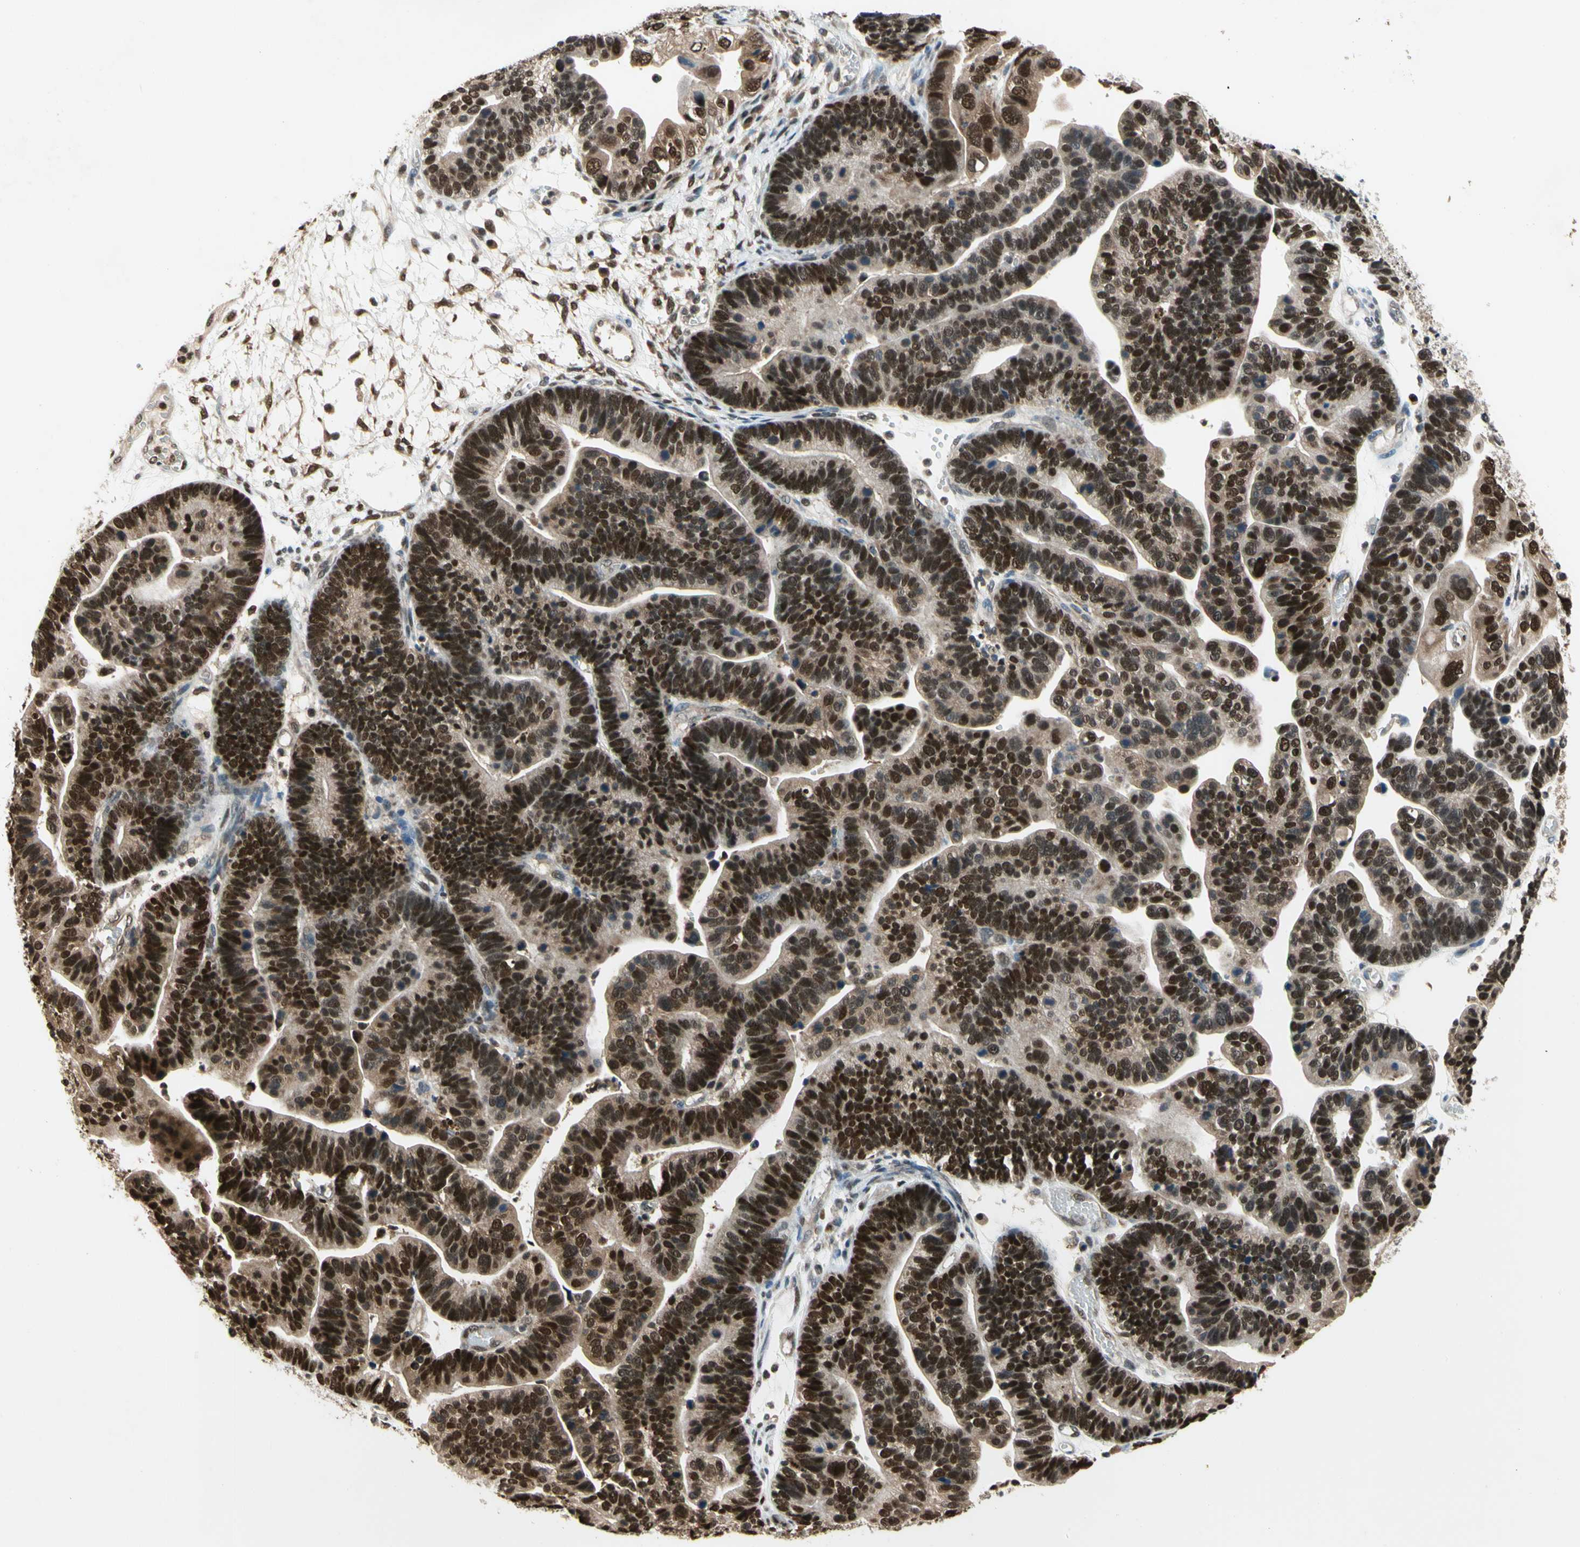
{"staining": {"intensity": "moderate", "quantity": ">75%", "location": "nuclear"}, "tissue": "ovarian cancer", "cell_type": "Tumor cells", "image_type": "cancer", "snomed": [{"axis": "morphology", "description": "Cystadenocarcinoma, serous, NOS"}, {"axis": "topography", "description": "Ovary"}], "caption": "The histopathology image exhibits staining of ovarian cancer (serous cystadenocarcinoma), revealing moderate nuclear protein positivity (brown color) within tumor cells.", "gene": "GSR", "patient": {"sex": "female", "age": 56}}